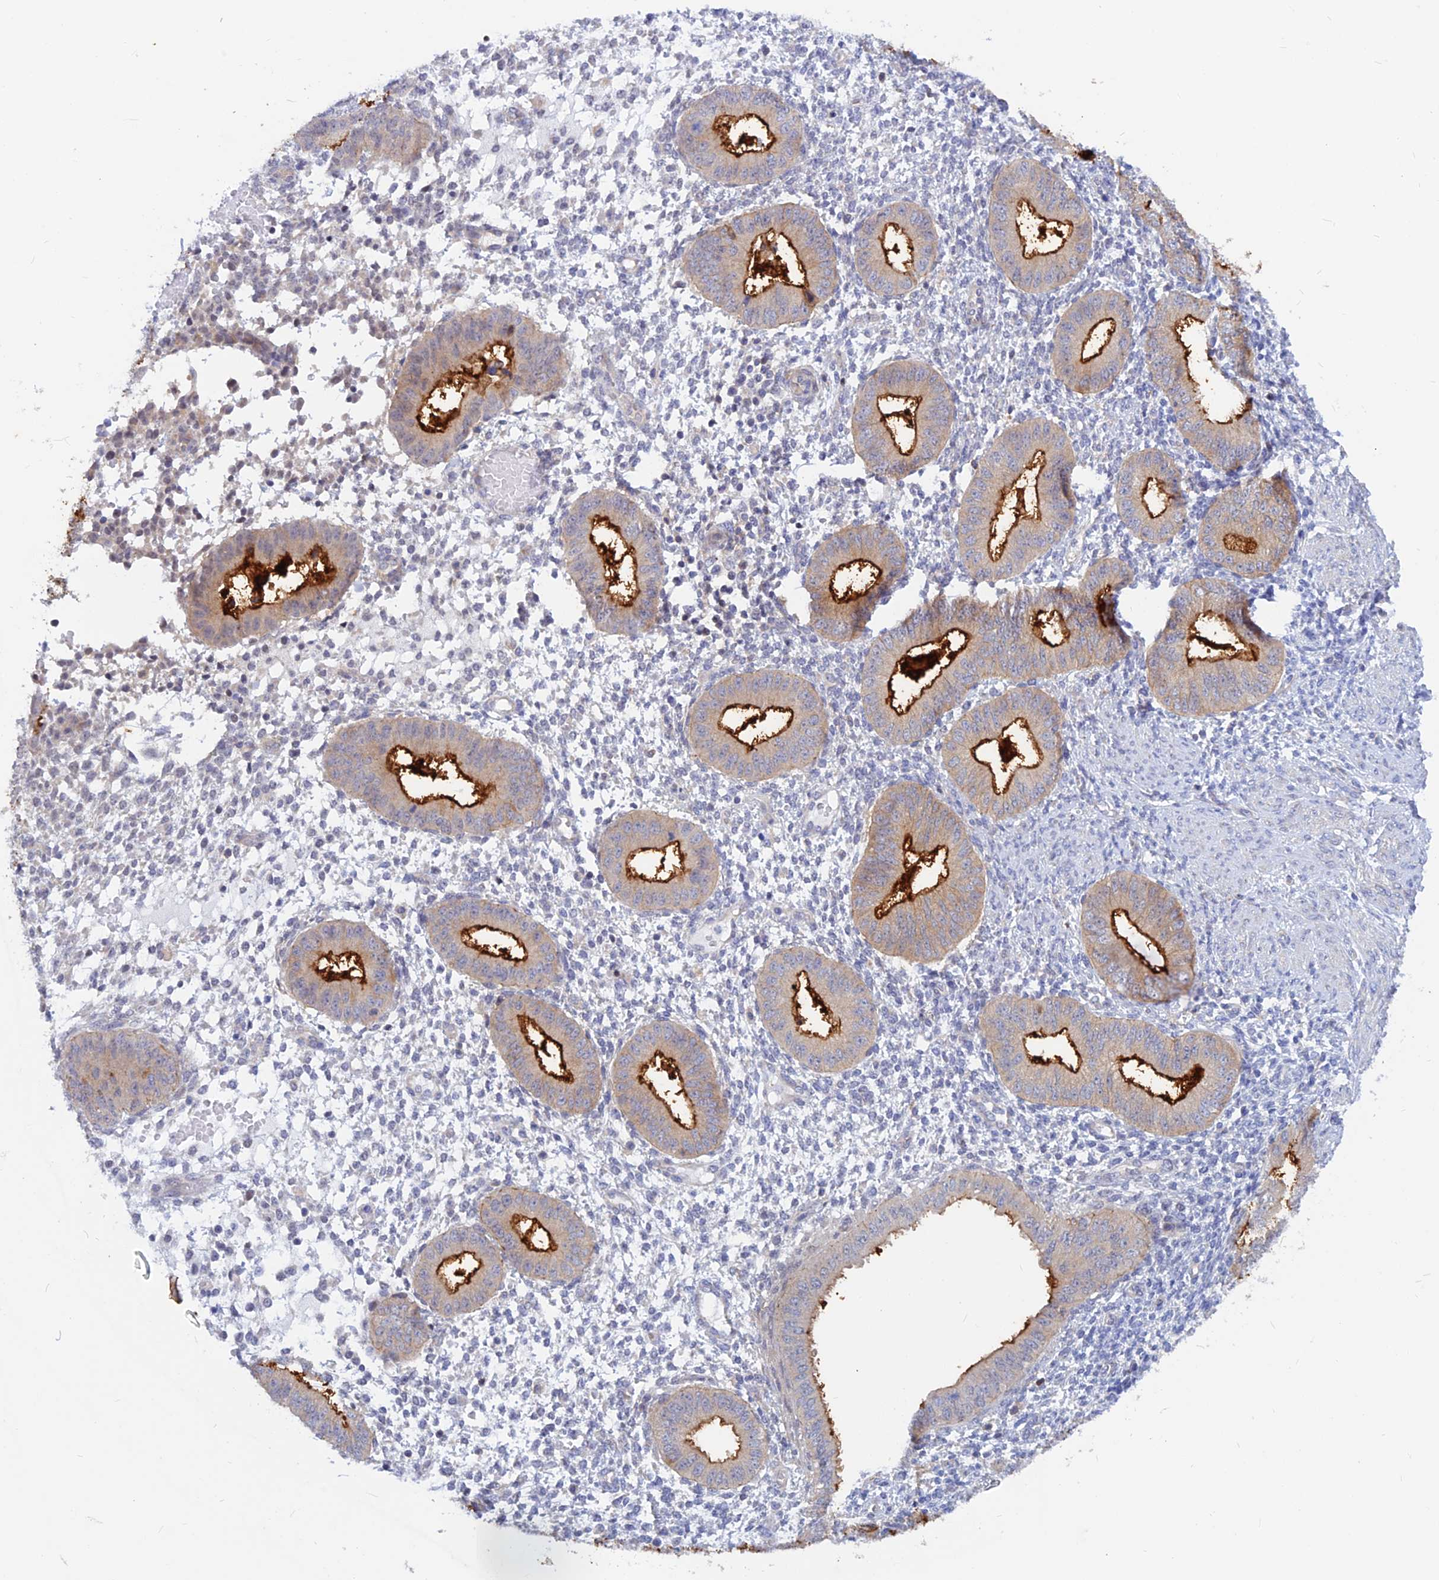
{"staining": {"intensity": "negative", "quantity": "none", "location": "none"}, "tissue": "endometrium", "cell_type": "Cells in endometrial stroma", "image_type": "normal", "snomed": [{"axis": "morphology", "description": "Normal tissue, NOS"}, {"axis": "topography", "description": "Endometrium"}], "caption": "Cells in endometrial stroma are negative for brown protein staining in unremarkable endometrium. (DAB (3,3'-diaminobenzidine) immunohistochemistry (IHC) with hematoxylin counter stain).", "gene": "DNAJC16", "patient": {"sex": "female", "age": 49}}